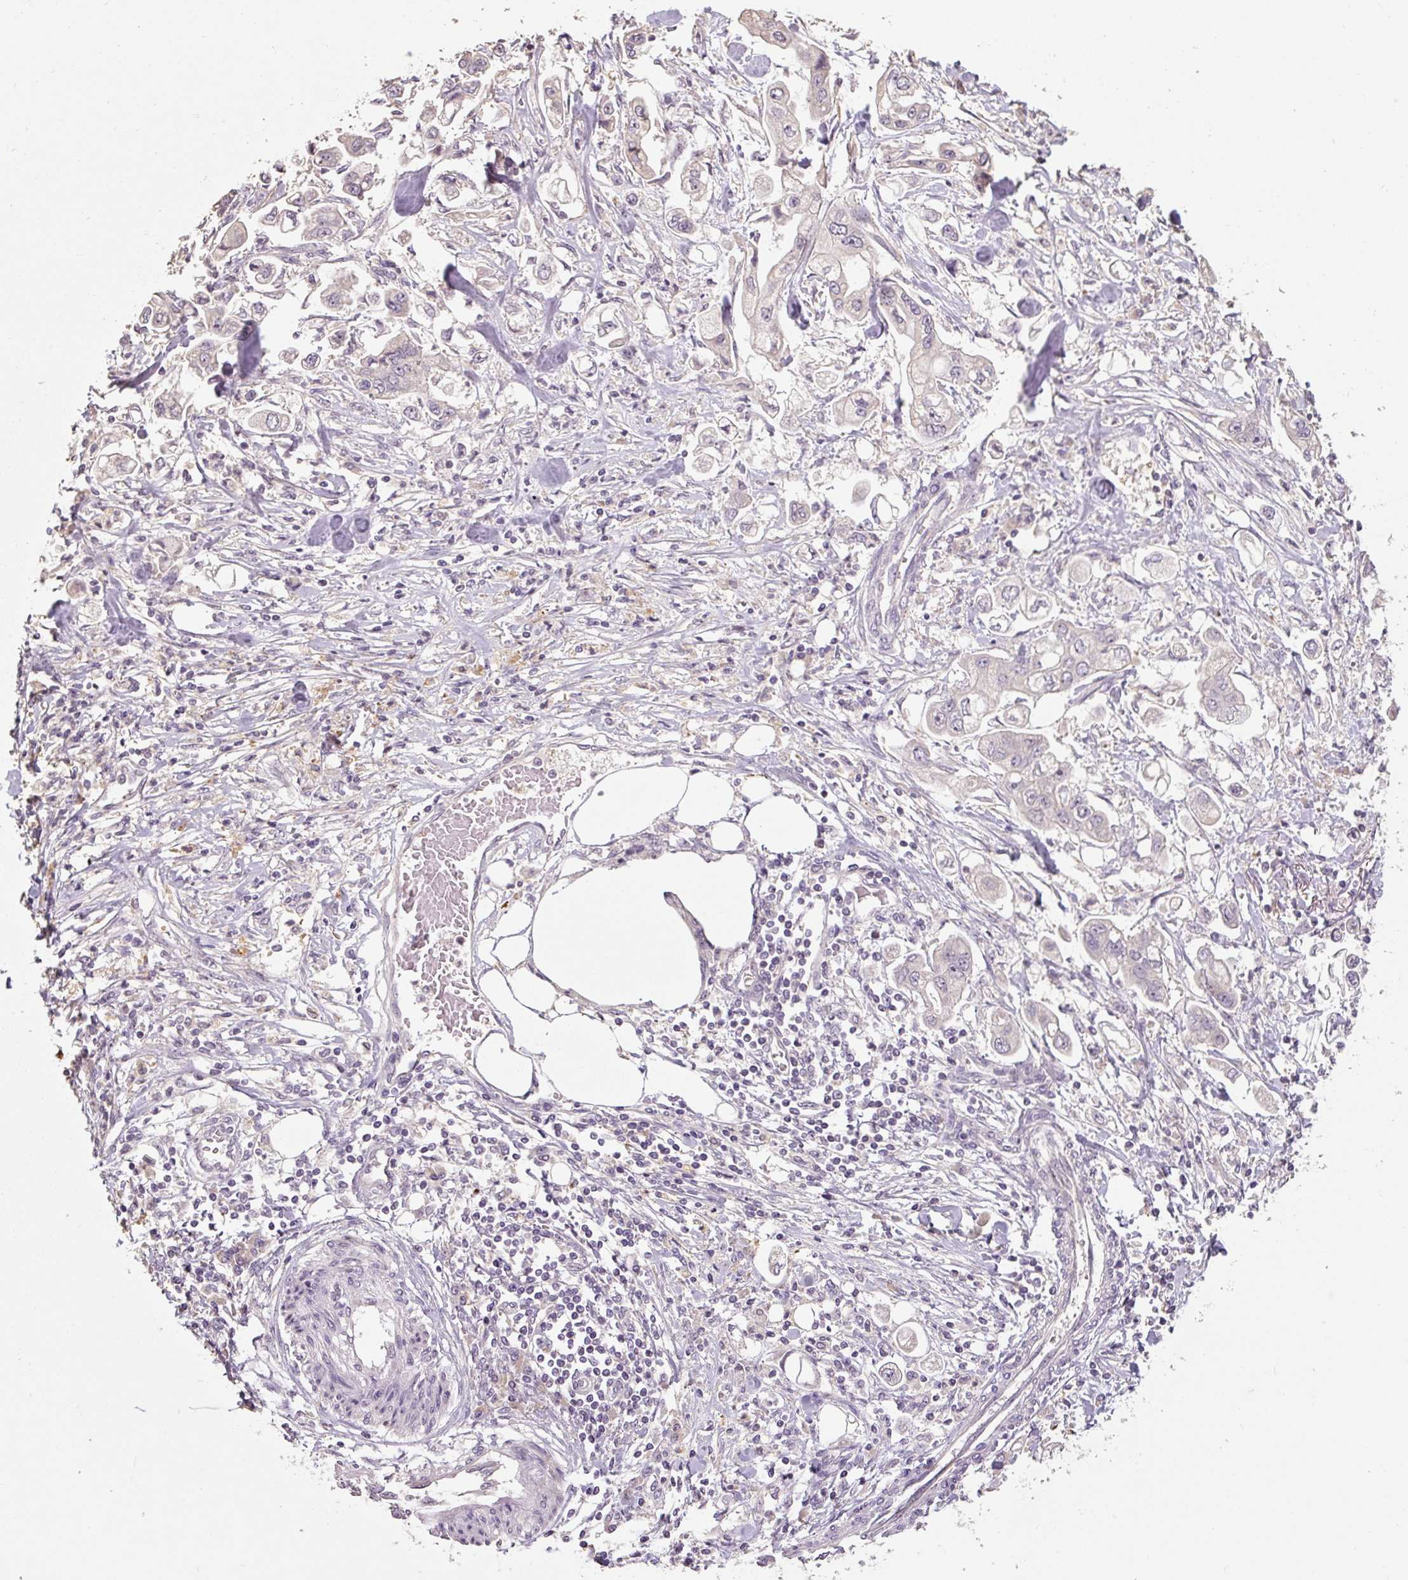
{"staining": {"intensity": "negative", "quantity": "none", "location": "none"}, "tissue": "stomach cancer", "cell_type": "Tumor cells", "image_type": "cancer", "snomed": [{"axis": "morphology", "description": "Adenocarcinoma, NOS"}, {"axis": "topography", "description": "Stomach"}], "caption": "IHC of stomach adenocarcinoma shows no expression in tumor cells.", "gene": "CFAP65", "patient": {"sex": "male", "age": 62}}